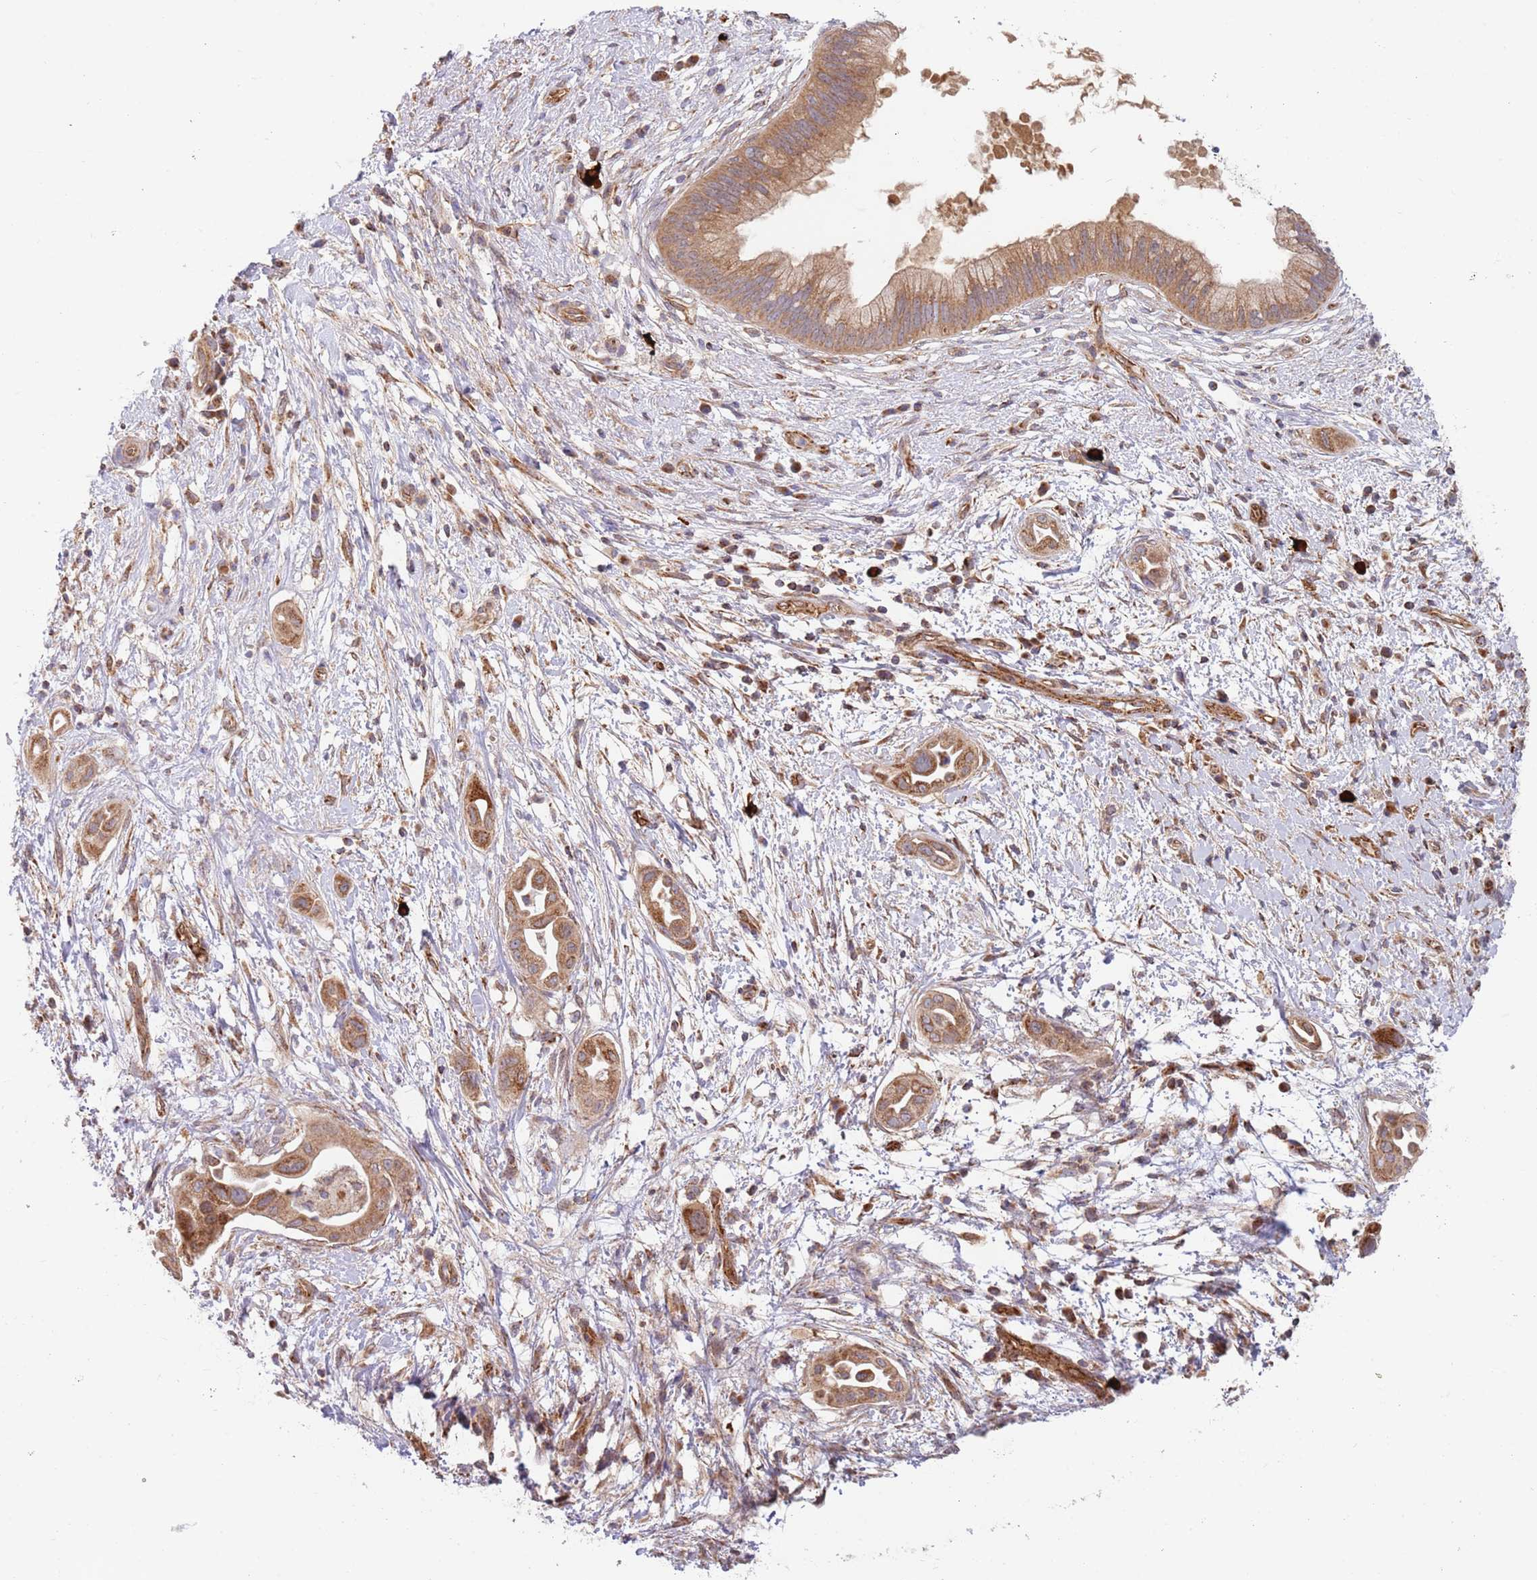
{"staining": {"intensity": "moderate", "quantity": ">75%", "location": "cytoplasmic/membranous"}, "tissue": "pancreatic cancer", "cell_type": "Tumor cells", "image_type": "cancer", "snomed": [{"axis": "morphology", "description": "Adenocarcinoma, NOS"}, {"axis": "topography", "description": "Pancreas"}], "caption": "Pancreatic cancer stained with immunohistochemistry exhibits moderate cytoplasmic/membranous staining in about >75% of tumor cells. Nuclei are stained in blue.", "gene": "GUK1", "patient": {"sex": "male", "age": 68}}